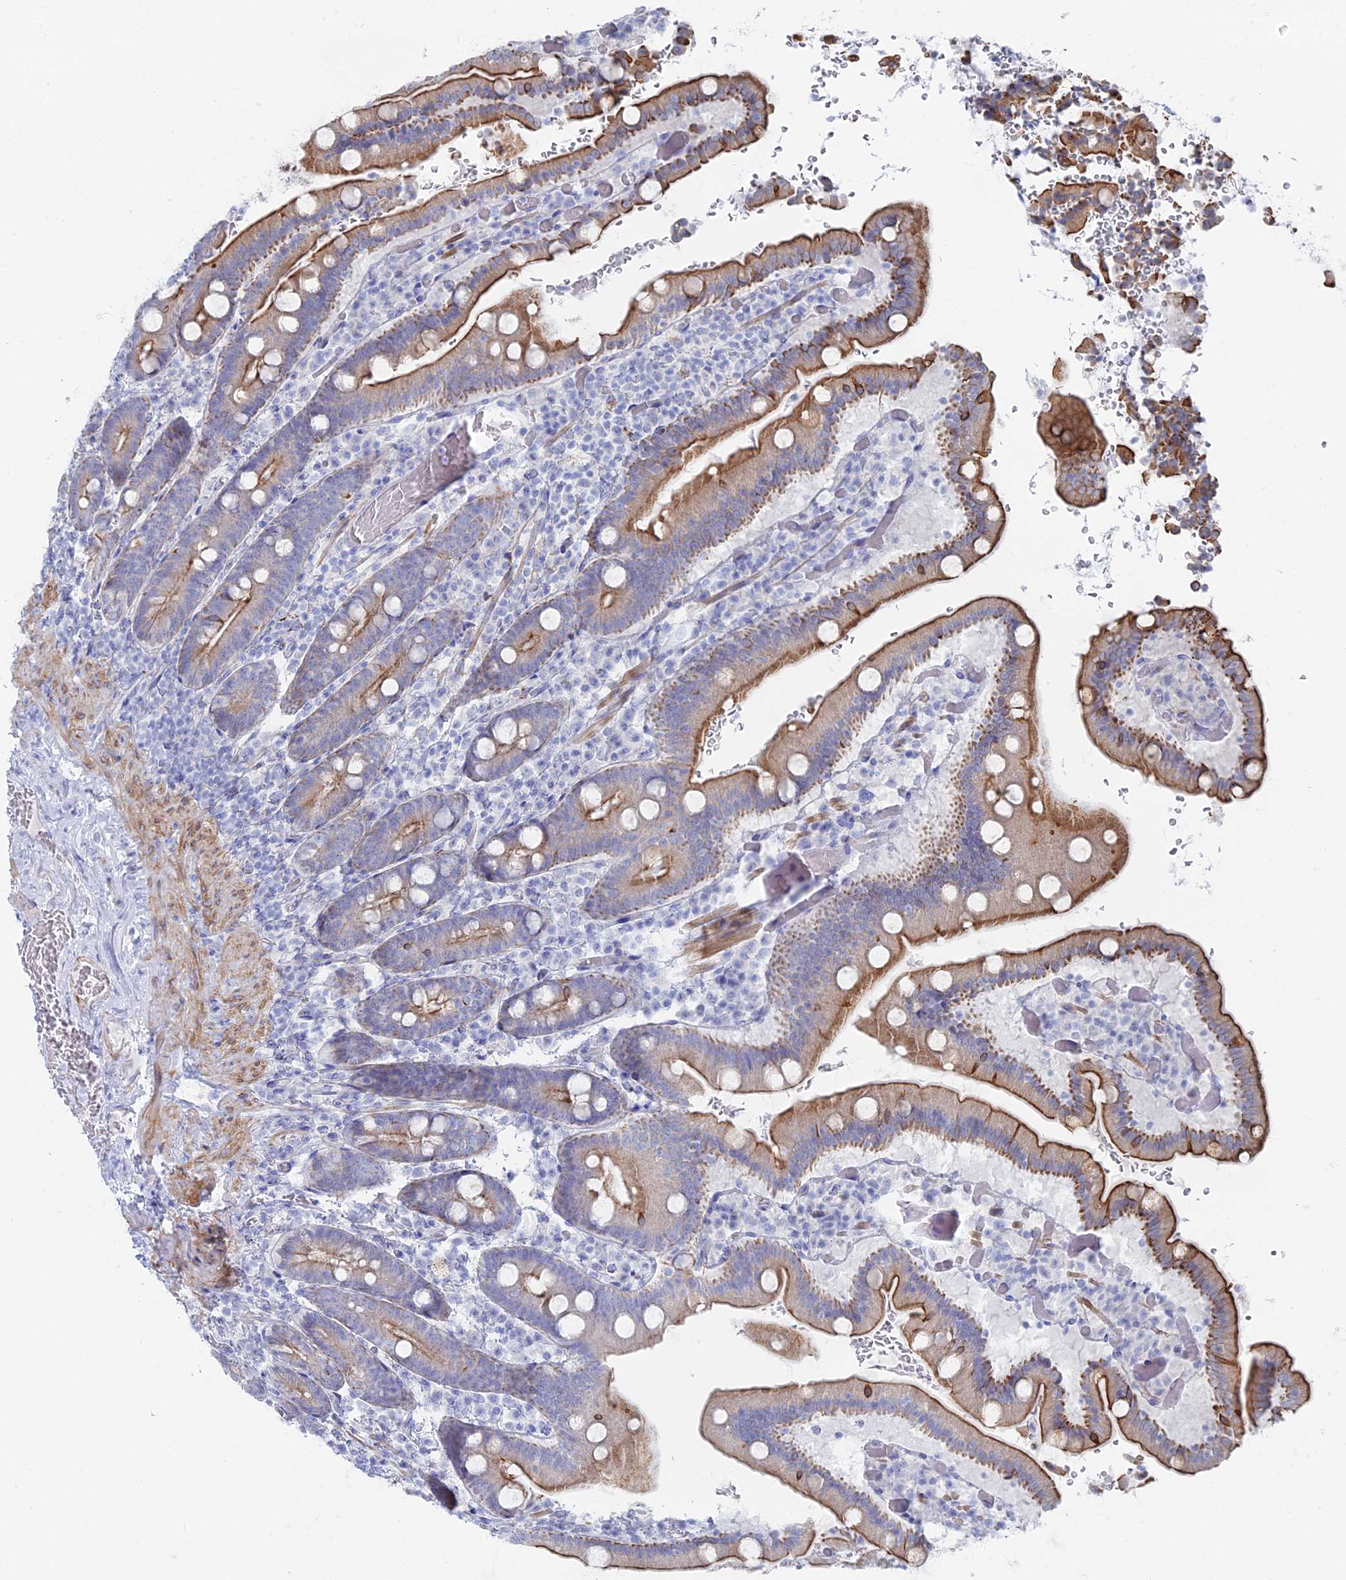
{"staining": {"intensity": "strong", "quantity": "25%-75%", "location": "cytoplasmic/membranous"}, "tissue": "duodenum", "cell_type": "Glandular cells", "image_type": "normal", "snomed": [{"axis": "morphology", "description": "Normal tissue, NOS"}, {"axis": "topography", "description": "Duodenum"}], "caption": "This histopathology image reveals immunohistochemistry staining of benign duodenum, with high strong cytoplasmic/membranous positivity in approximately 25%-75% of glandular cells.", "gene": "DHX34", "patient": {"sex": "female", "age": 62}}